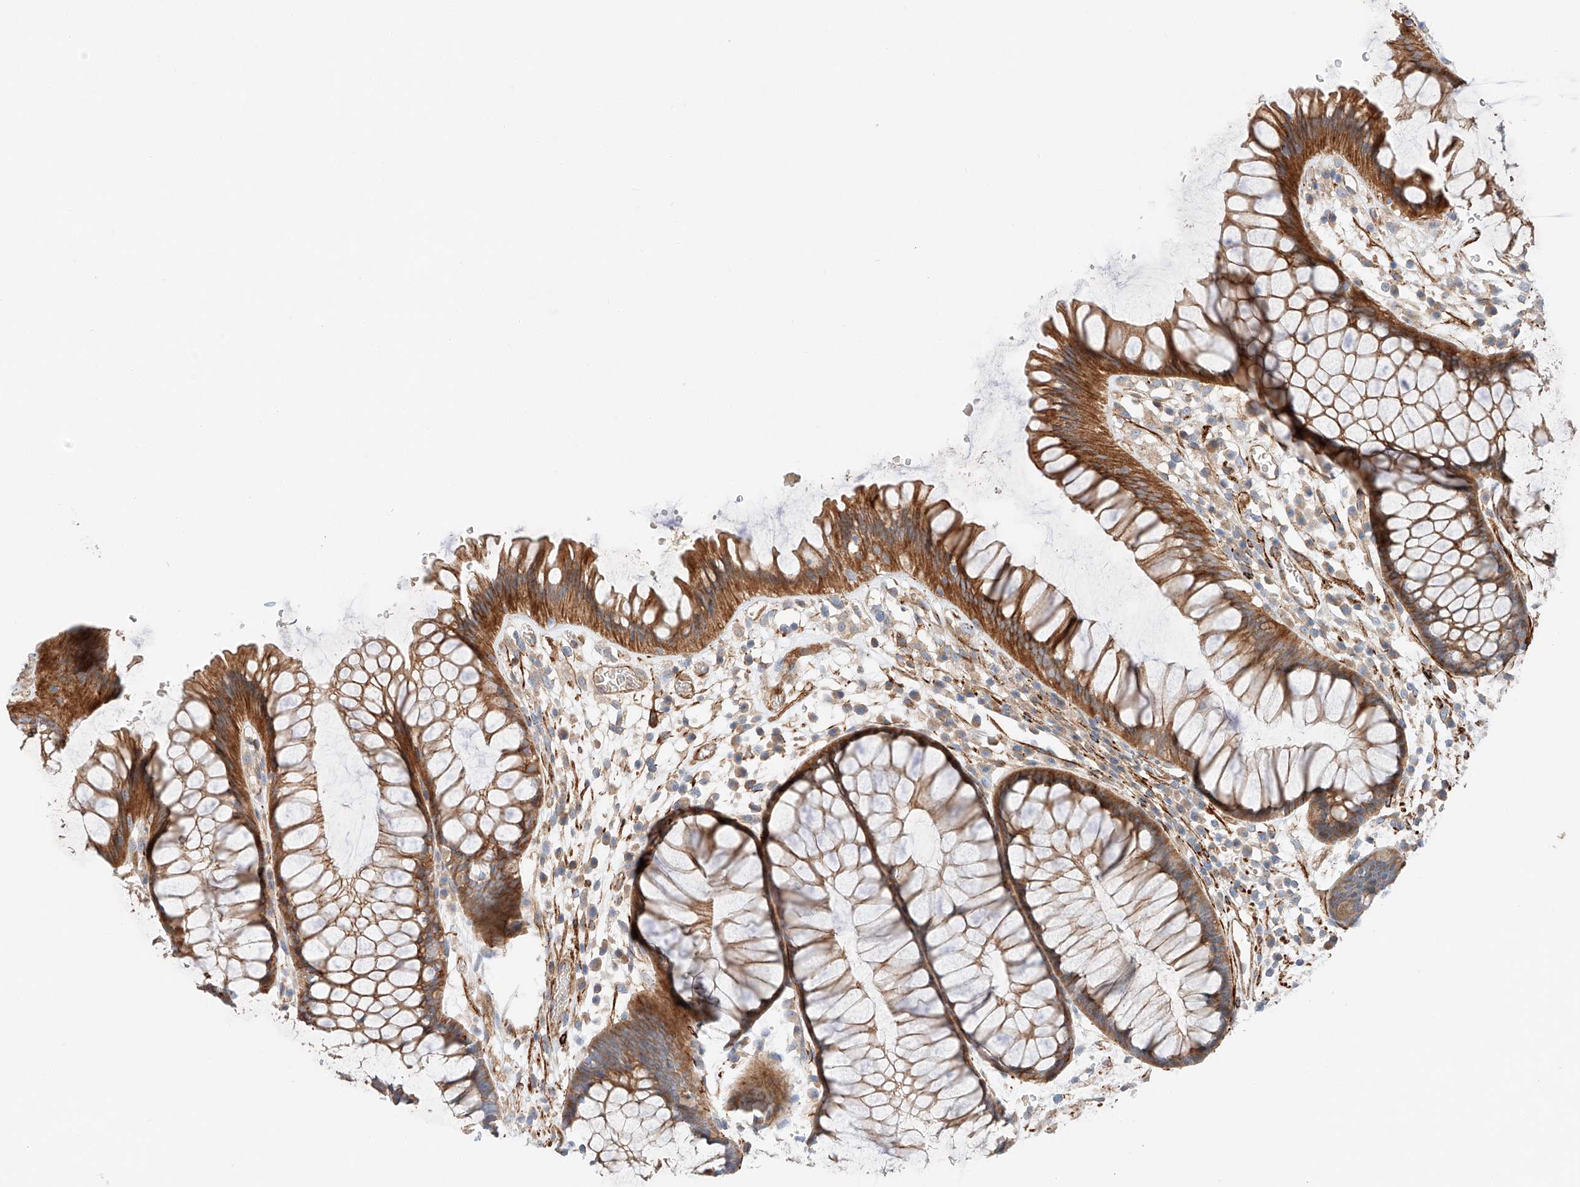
{"staining": {"intensity": "strong", "quantity": ">75%", "location": "cytoplasmic/membranous"}, "tissue": "rectum", "cell_type": "Glandular cells", "image_type": "normal", "snomed": [{"axis": "morphology", "description": "Normal tissue, NOS"}, {"axis": "topography", "description": "Rectum"}], "caption": "Immunohistochemical staining of unremarkable human rectum exhibits high levels of strong cytoplasmic/membranous staining in about >75% of glandular cells.", "gene": "MINDY4", "patient": {"sex": "male", "age": 51}}